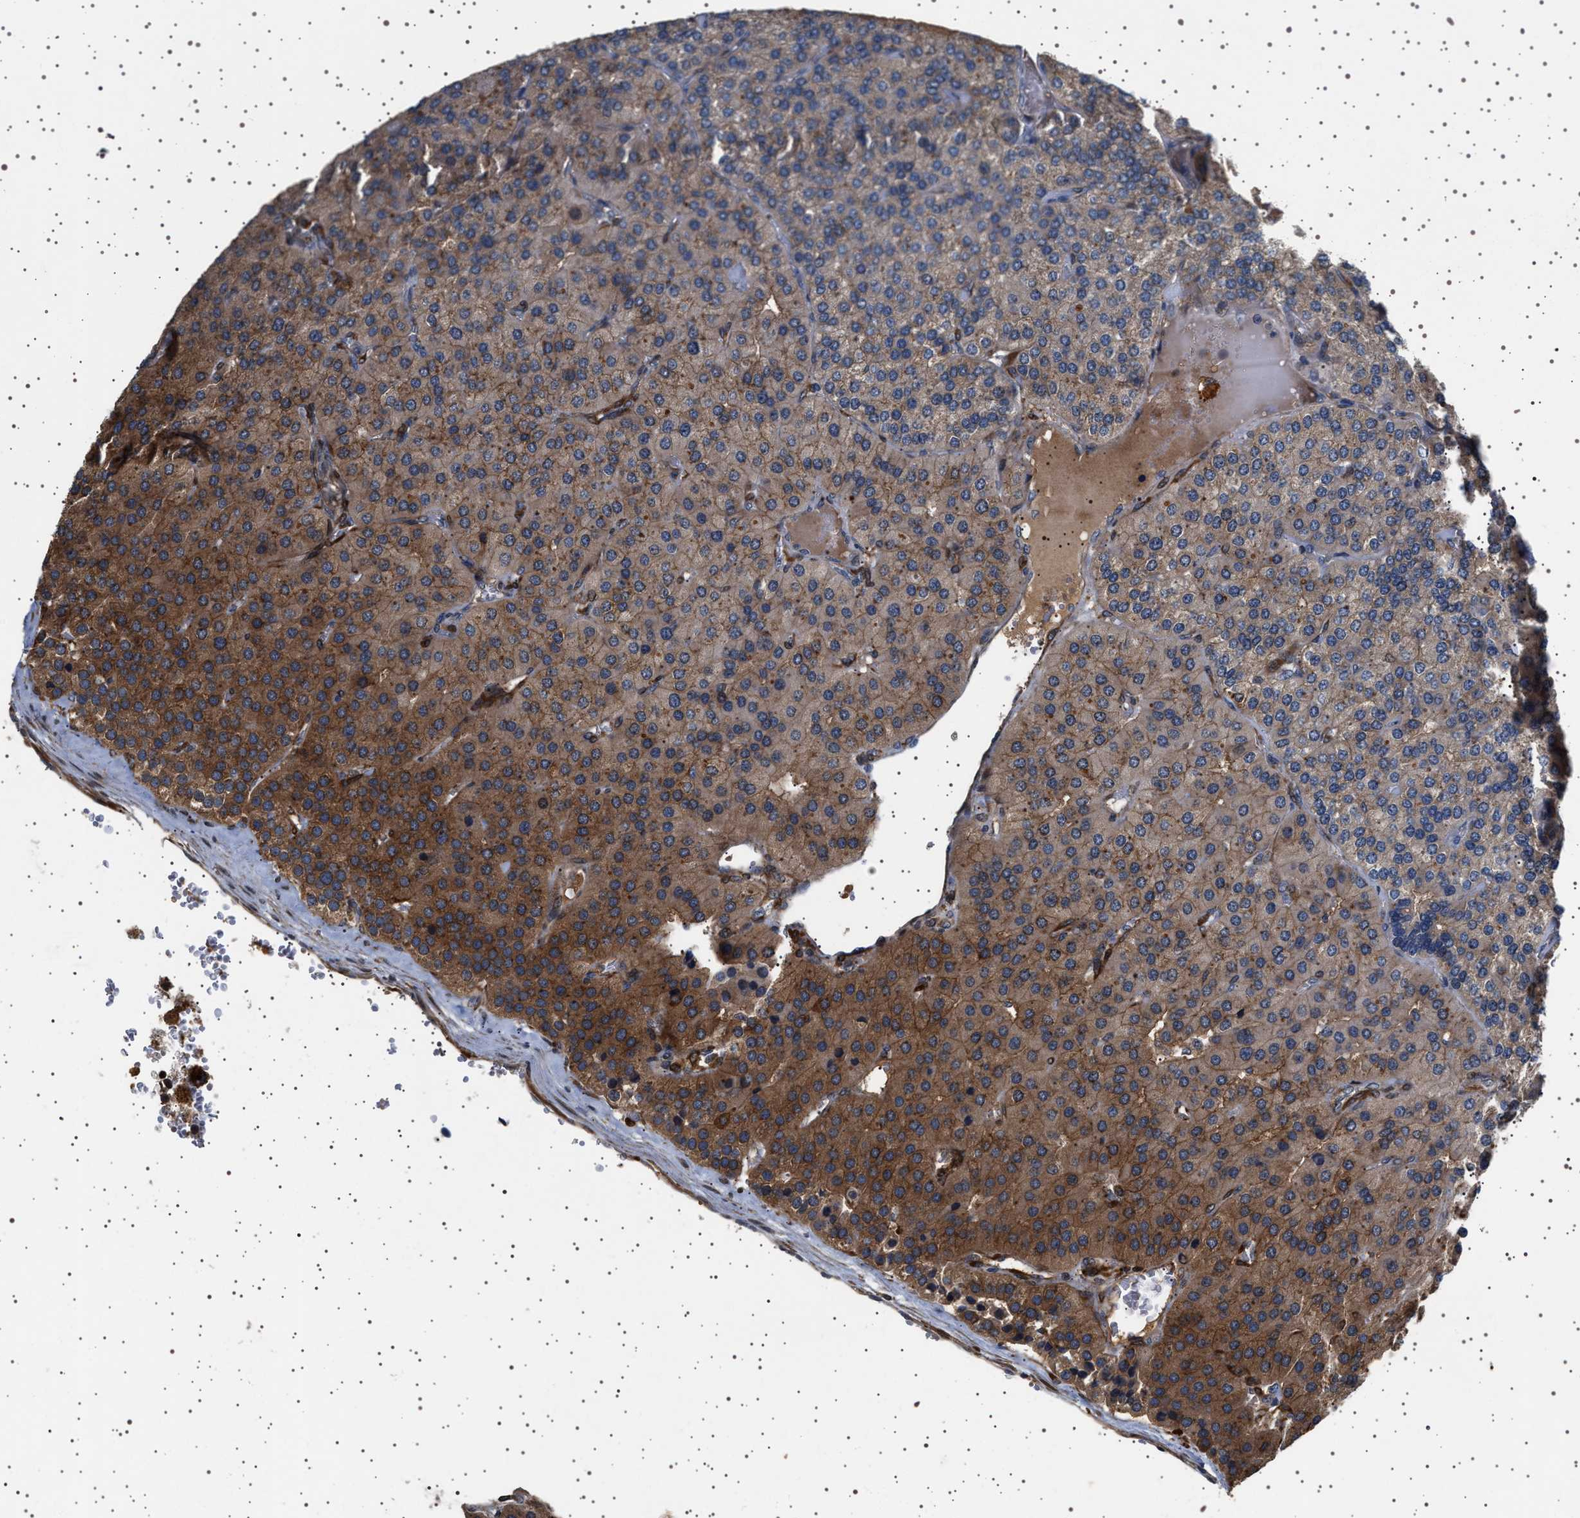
{"staining": {"intensity": "moderate", "quantity": "25%-75%", "location": "cytoplasmic/membranous"}, "tissue": "parathyroid gland", "cell_type": "Glandular cells", "image_type": "normal", "snomed": [{"axis": "morphology", "description": "Normal tissue, NOS"}, {"axis": "morphology", "description": "Adenoma, NOS"}, {"axis": "topography", "description": "Parathyroid gland"}], "caption": "Immunohistochemistry micrograph of benign parathyroid gland stained for a protein (brown), which demonstrates medium levels of moderate cytoplasmic/membranous expression in about 25%-75% of glandular cells.", "gene": "GUCY1B1", "patient": {"sex": "female", "age": 86}}